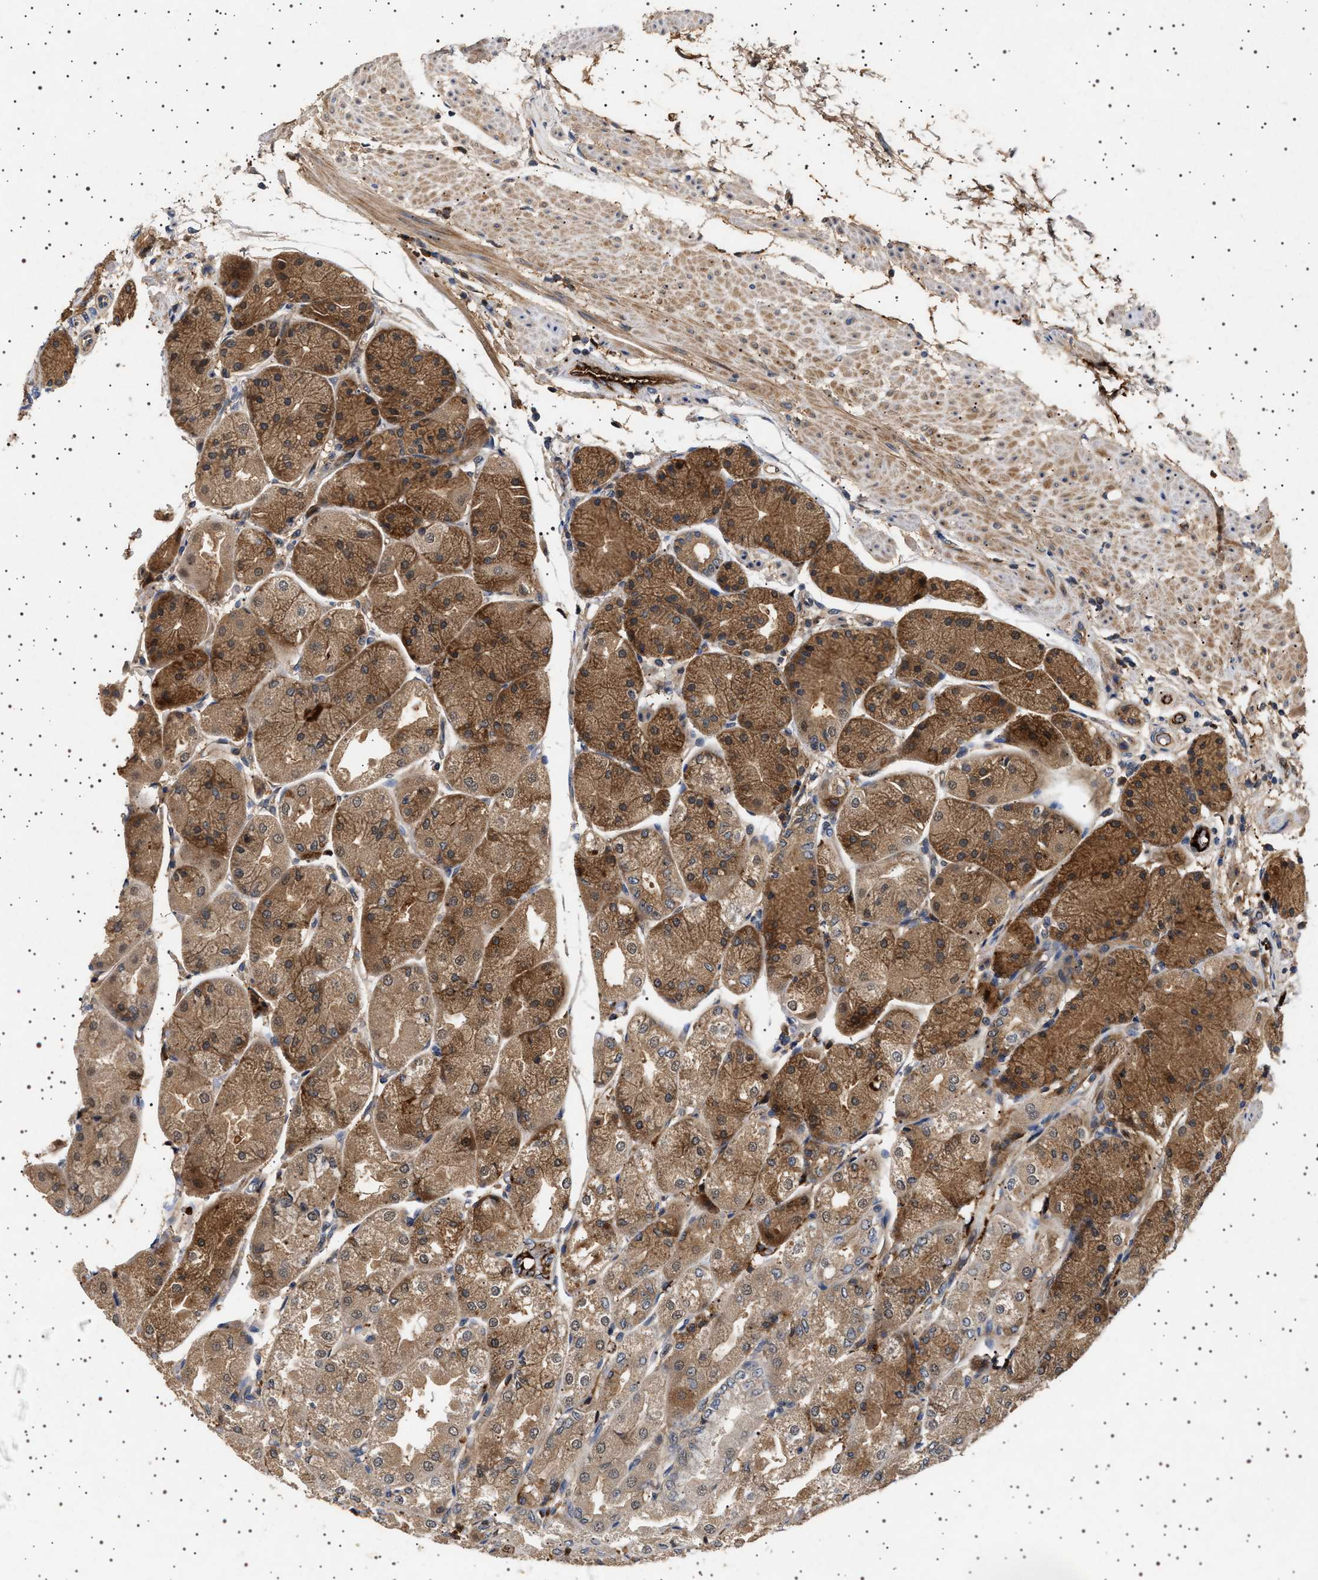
{"staining": {"intensity": "moderate", "quantity": ">75%", "location": "cytoplasmic/membranous"}, "tissue": "stomach", "cell_type": "Glandular cells", "image_type": "normal", "snomed": [{"axis": "morphology", "description": "Normal tissue, NOS"}, {"axis": "topography", "description": "Stomach, upper"}], "caption": "Protein staining reveals moderate cytoplasmic/membranous expression in about >75% of glandular cells in unremarkable stomach.", "gene": "FICD", "patient": {"sex": "male", "age": 72}}